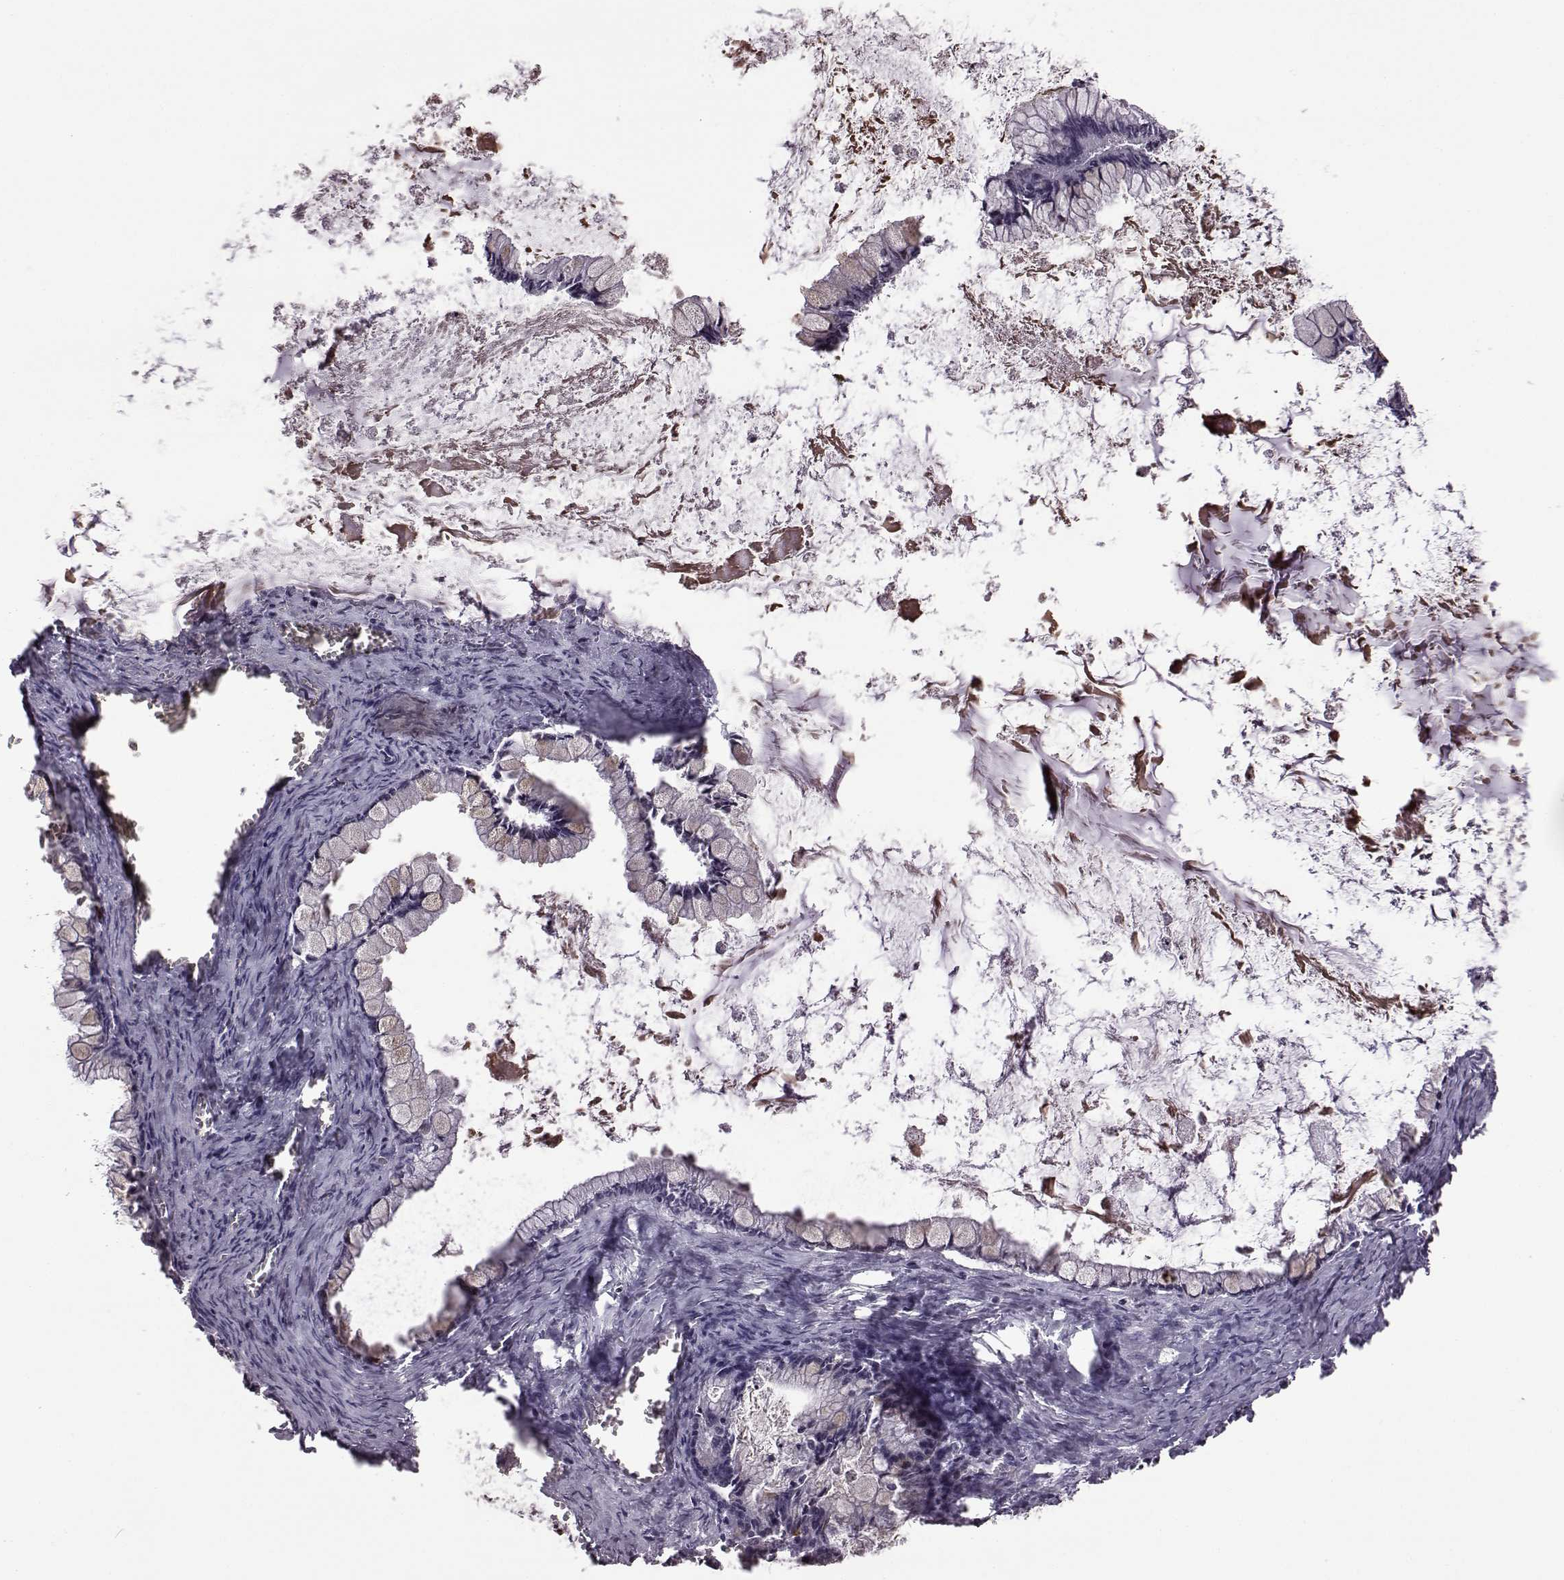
{"staining": {"intensity": "weak", "quantity": "<25%", "location": "cytoplasmic/membranous"}, "tissue": "ovarian cancer", "cell_type": "Tumor cells", "image_type": "cancer", "snomed": [{"axis": "morphology", "description": "Cystadenocarcinoma, mucinous, NOS"}, {"axis": "topography", "description": "Ovary"}], "caption": "A histopathology image of human ovarian mucinous cystadenocarcinoma is negative for staining in tumor cells.", "gene": "GAL", "patient": {"sex": "female", "age": 67}}